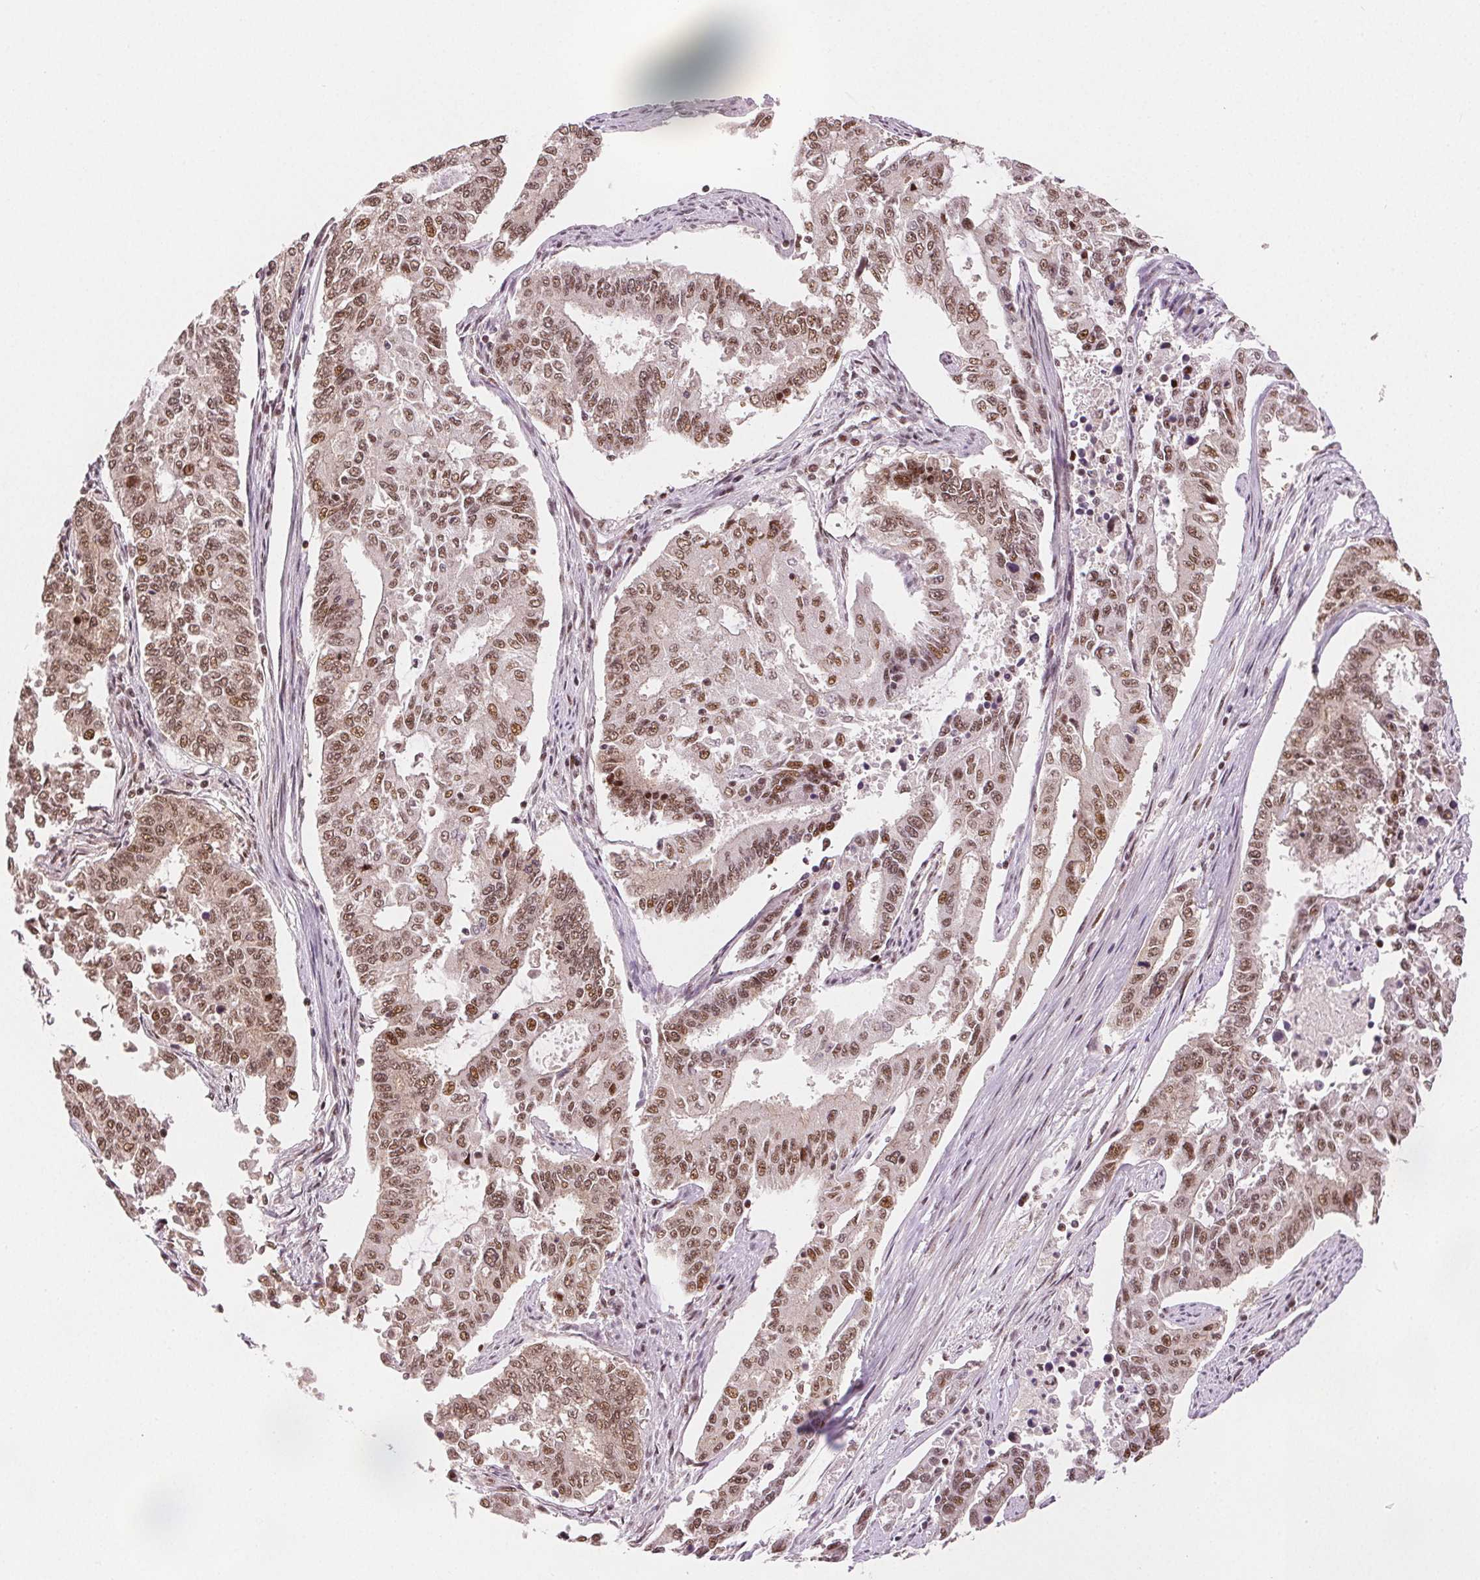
{"staining": {"intensity": "moderate", "quantity": ">75%", "location": "nuclear"}, "tissue": "endometrial cancer", "cell_type": "Tumor cells", "image_type": "cancer", "snomed": [{"axis": "morphology", "description": "Adenocarcinoma, NOS"}, {"axis": "topography", "description": "Uterus"}], "caption": "Tumor cells exhibit medium levels of moderate nuclear staining in about >75% of cells in endometrial cancer.", "gene": "ZNF703", "patient": {"sex": "female", "age": 59}}